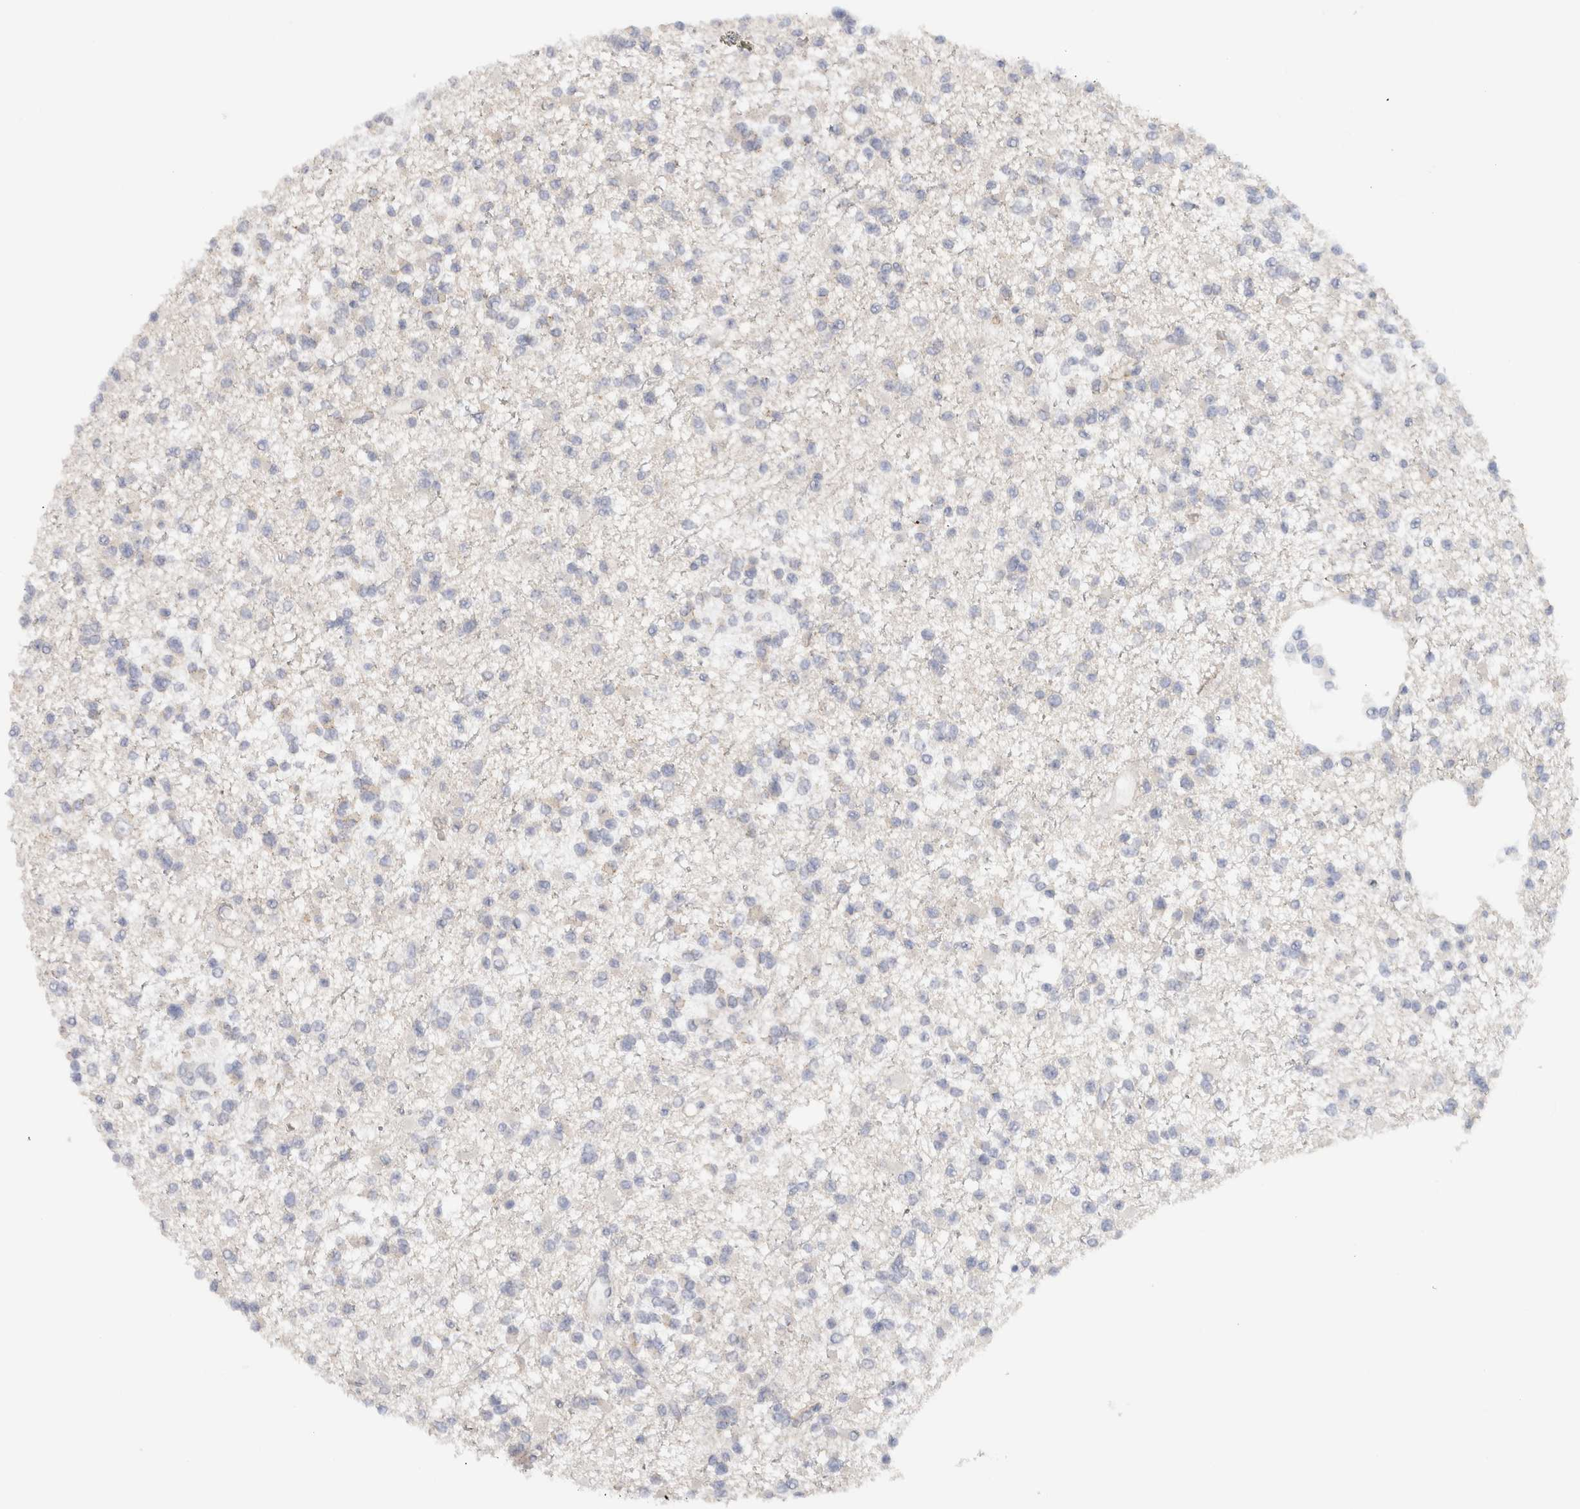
{"staining": {"intensity": "negative", "quantity": "none", "location": "none"}, "tissue": "glioma", "cell_type": "Tumor cells", "image_type": "cancer", "snomed": [{"axis": "morphology", "description": "Glioma, malignant, Low grade"}, {"axis": "topography", "description": "Brain"}], "caption": "Immunohistochemical staining of human glioma demonstrates no significant staining in tumor cells.", "gene": "CHRM4", "patient": {"sex": "female", "age": 22}}